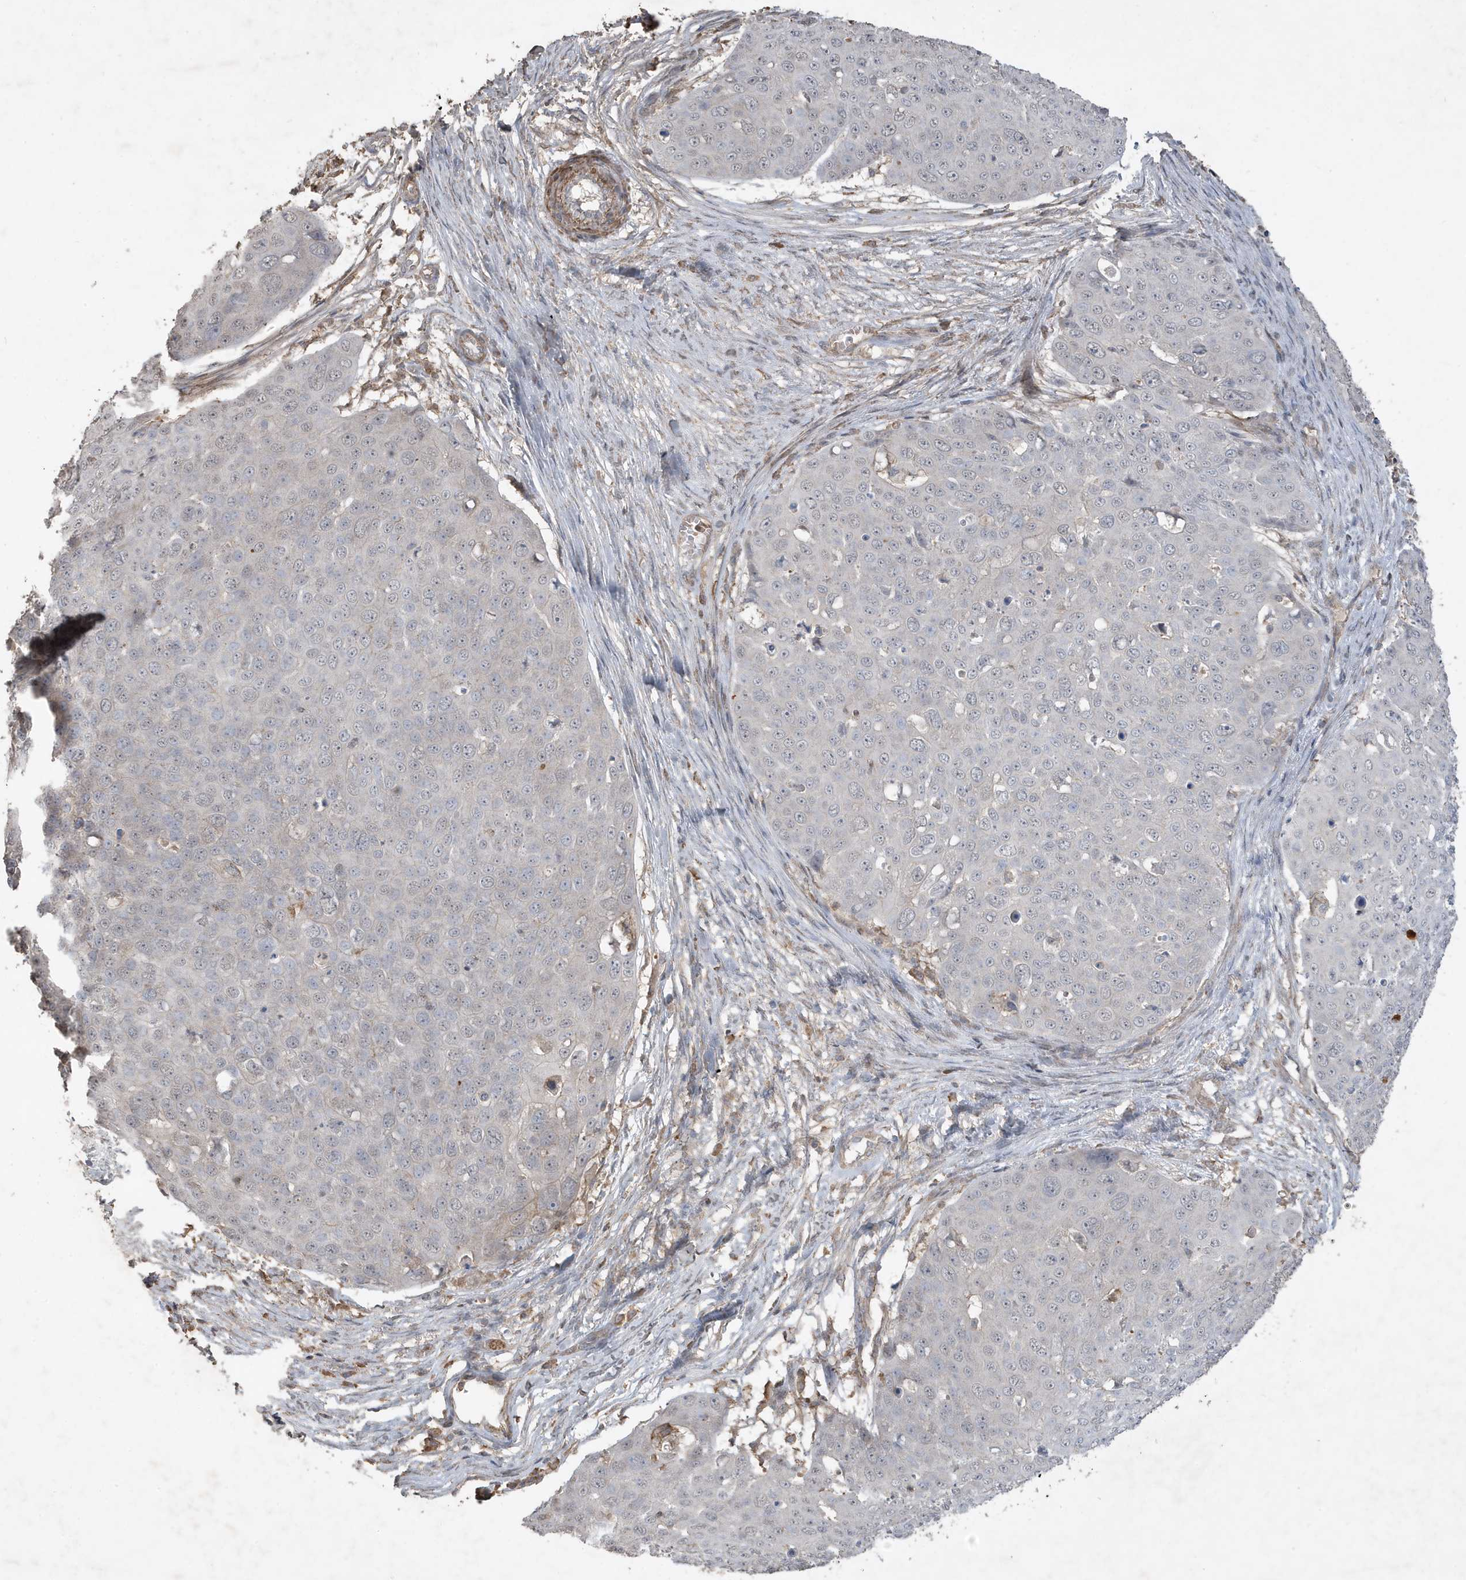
{"staining": {"intensity": "negative", "quantity": "none", "location": "none"}, "tissue": "skin cancer", "cell_type": "Tumor cells", "image_type": "cancer", "snomed": [{"axis": "morphology", "description": "Squamous cell carcinoma, NOS"}, {"axis": "topography", "description": "Skin"}], "caption": "Human skin squamous cell carcinoma stained for a protein using immunohistochemistry demonstrates no positivity in tumor cells.", "gene": "PRRT3", "patient": {"sex": "male", "age": 71}}